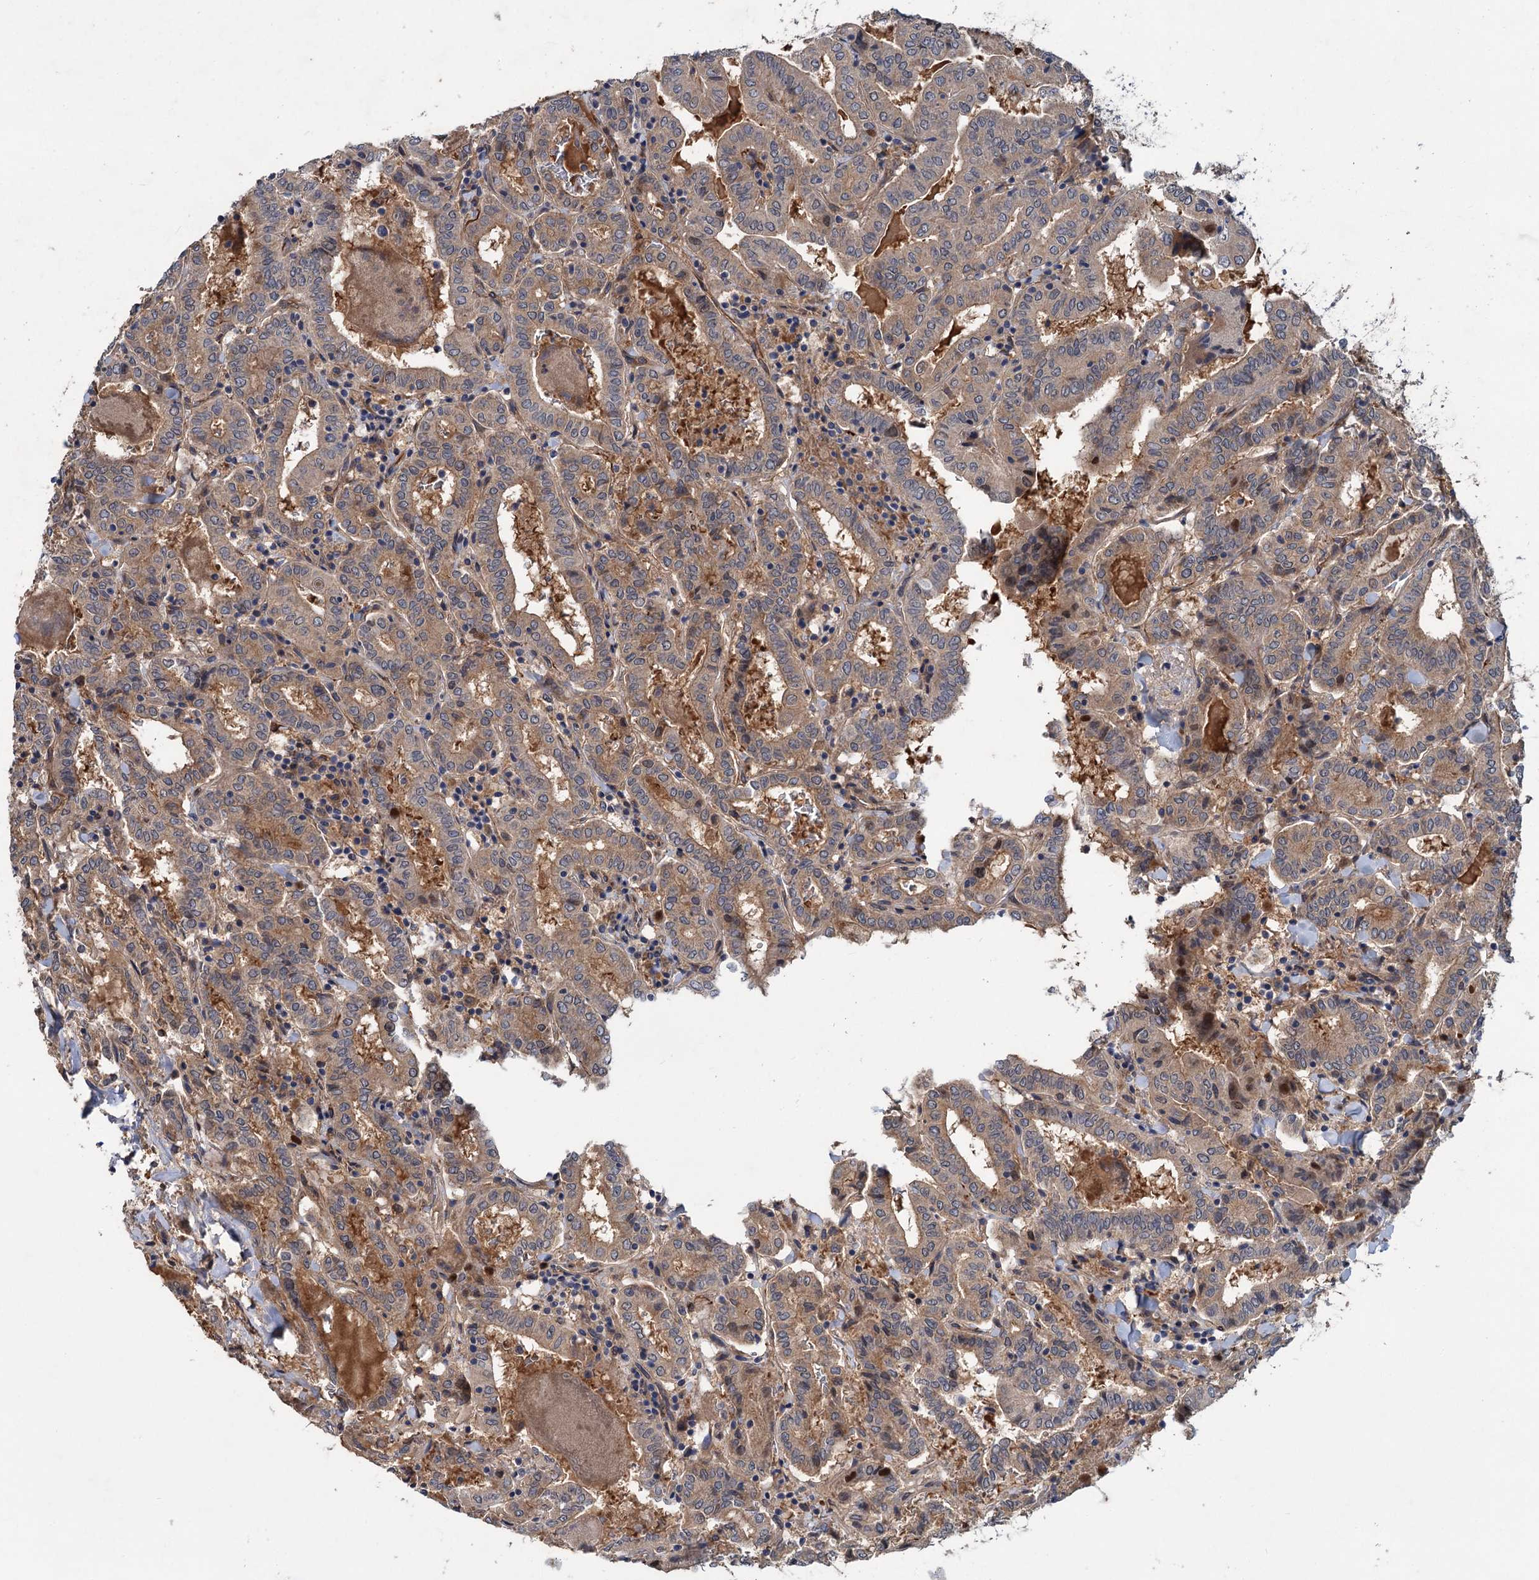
{"staining": {"intensity": "weak", "quantity": ">75%", "location": "cytoplasmic/membranous"}, "tissue": "thyroid cancer", "cell_type": "Tumor cells", "image_type": "cancer", "snomed": [{"axis": "morphology", "description": "Papillary adenocarcinoma, NOS"}, {"axis": "topography", "description": "Thyroid gland"}], "caption": "High-power microscopy captured an immunohistochemistry (IHC) image of papillary adenocarcinoma (thyroid), revealing weak cytoplasmic/membranous expression in approximately >75% of tumor cells. (brown staining indicates protein expression, while blue staining denotes nuclei).", "gene": "PKN2", "patient": {"sex": "female", "age": 72}}